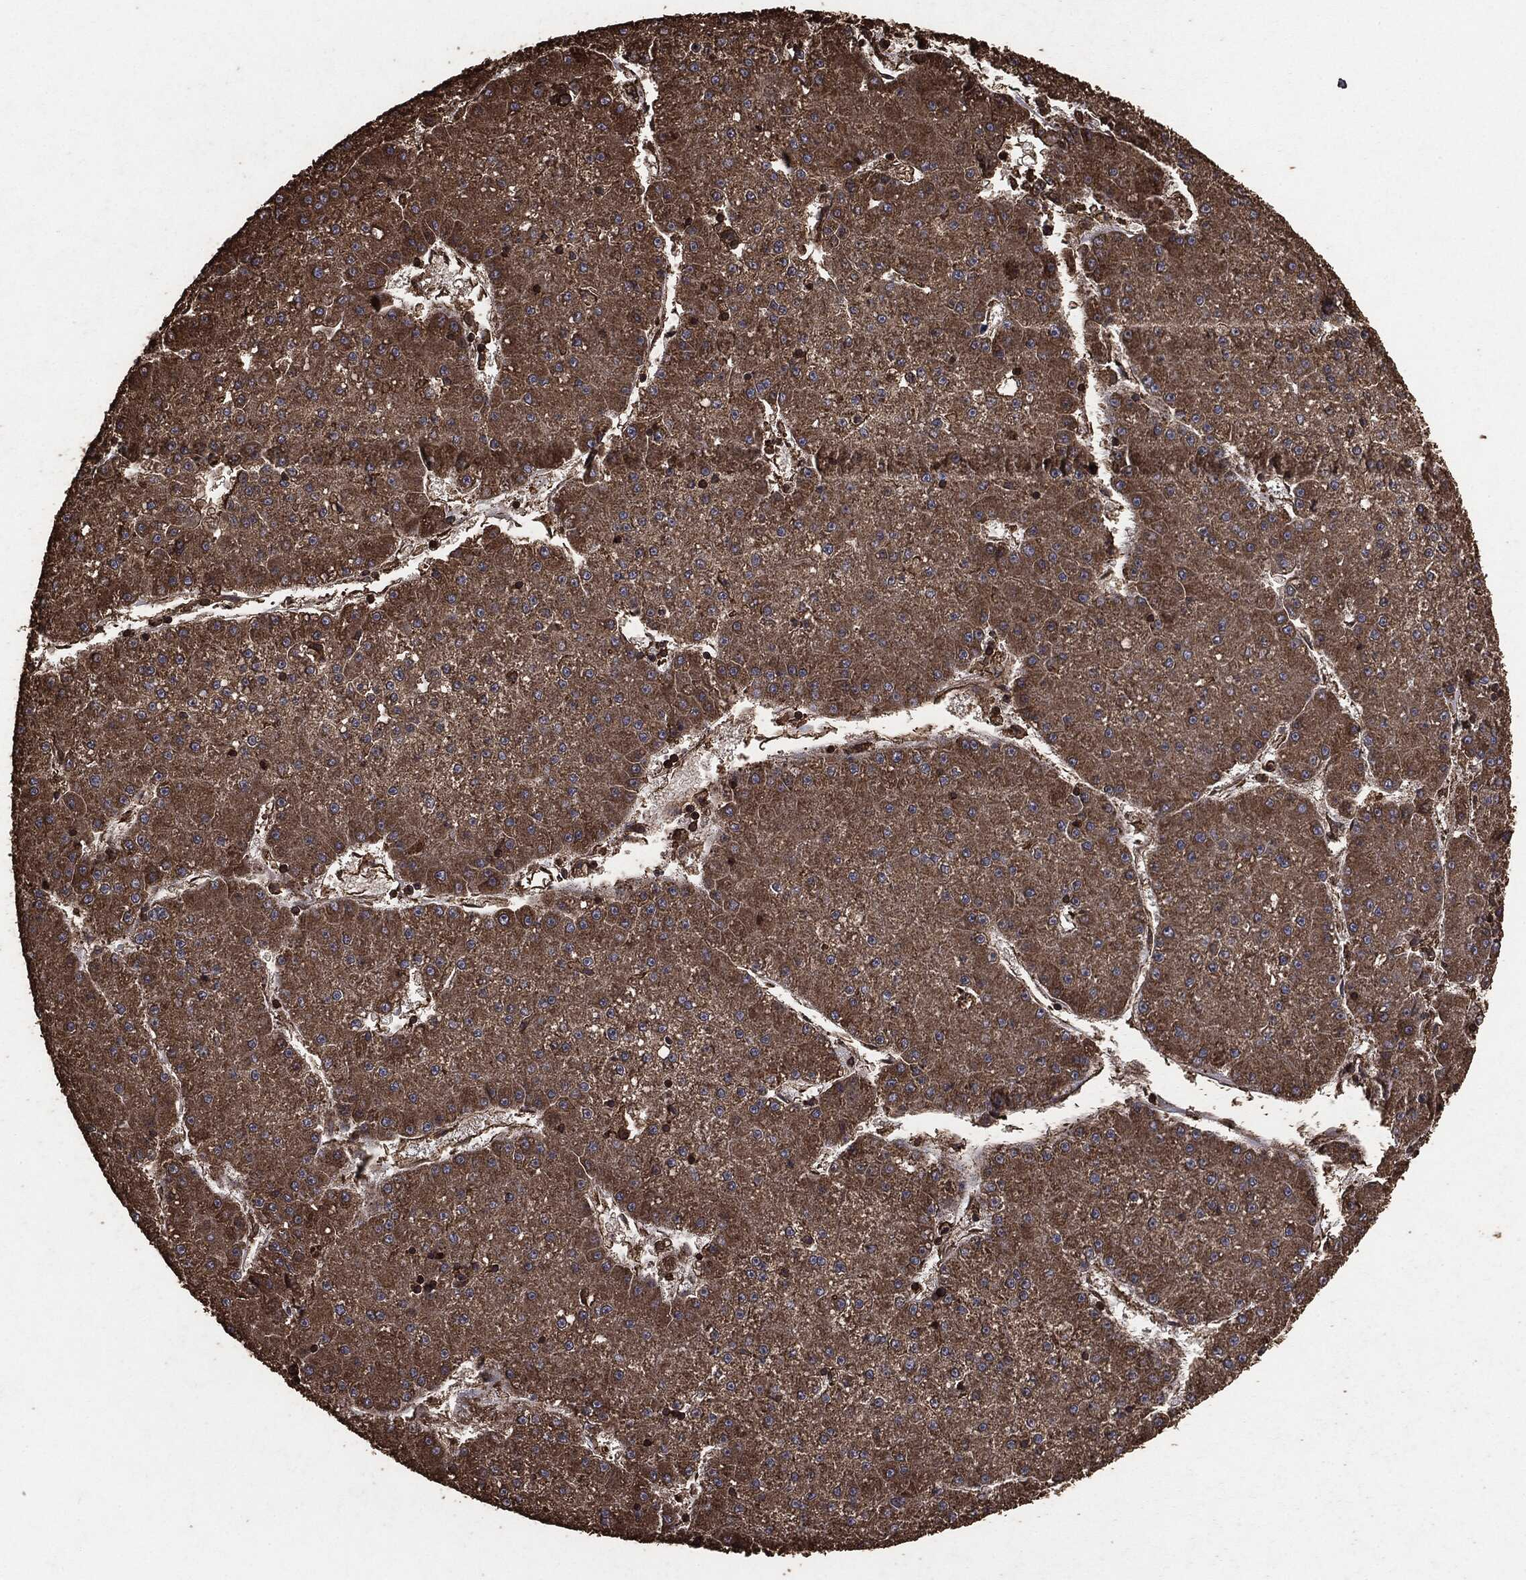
{"staining": {"intensity": "moderate", "quantity": ">75%", "location": "cytoplasmic/membranous"}, "tissue": "liver cancer", "cell_type": "Tumor cells", "image_type": "cancer", "snomed": [{"axis": "morphology", "description": "Carcinoma, Hepatocellular, NOS"}, {"axis": "topography", "description": "Liver"}], "caption": "Immunohistochemistry staining of liver cancer (hepatocellular carcinoma), which reveals medium levels of moderate cytoplasmic/membranous staining in approximately >75% of tumor cells indicating moderate cytoplasmic/membranous protein expression. The staining was performed using DAB (brown) for protein detection and nuclei were counterstained in hematoxylin (blue).", "gene": "MTOR", "patient": {"sex": "male", "age": 73}}